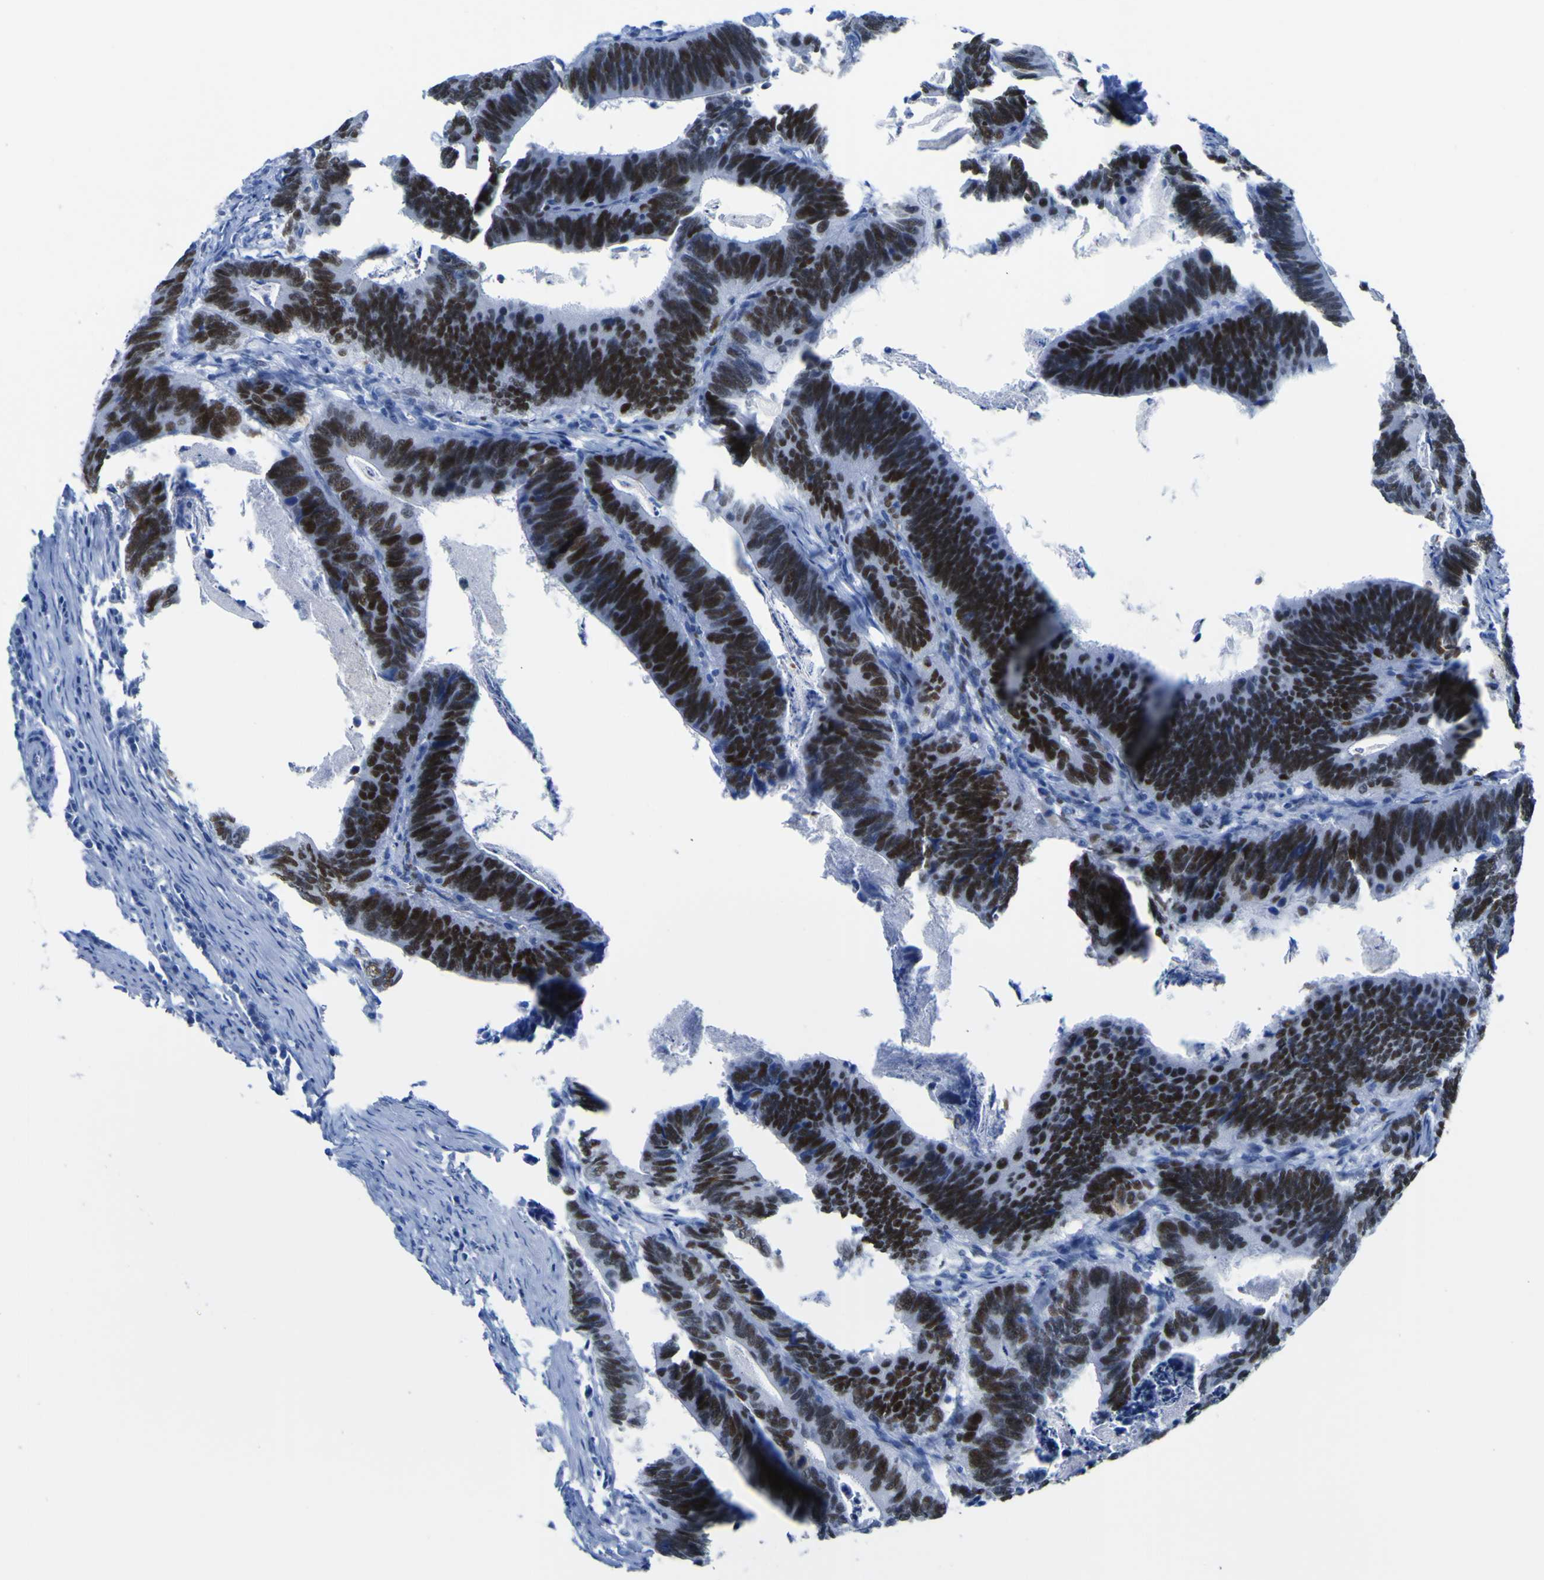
{"staining": {"intensity": "strong", "quantity": ">75%", "location": "nuclear"}, "tissue": "colorectal cancer", "cell_type": "Tumor cells", "image_type": "cancer", "snomed": [{"axis": "morphology", "description": "Adenocarcinoma, NOS"}, {"axis": "topography", "description": "Colon"}], "caption": "Colorectal adenocarcinoma stained with a protein marker demonstrates strong staining in tumor cells.", "gene": "DACH1", "patient": {"sex": "male", "age": 72}}